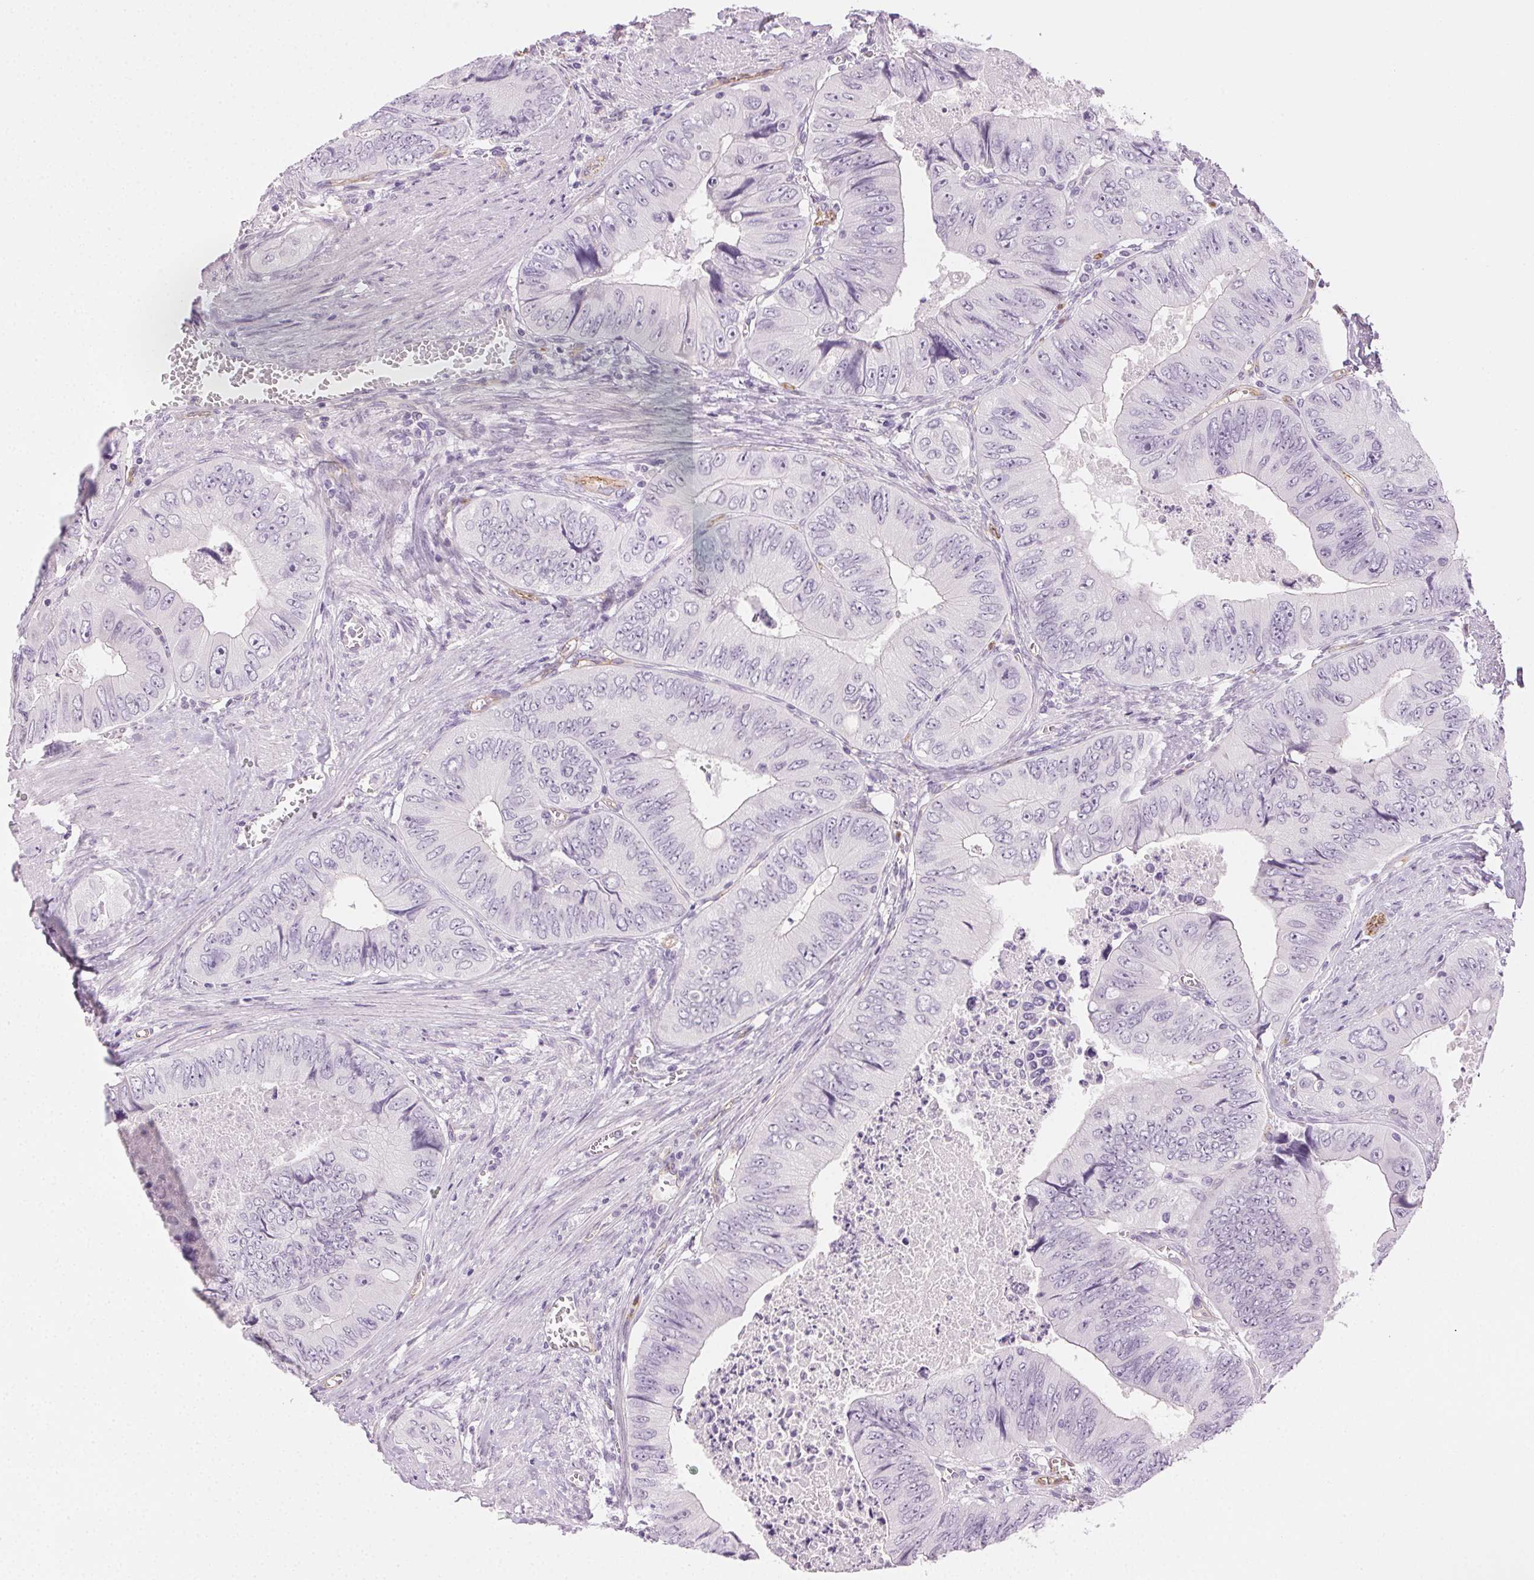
{"staining": {"intensity": "negative", "quantity": "none", "location": "none"}, "tissue": "colorectal cancer", "cell_type": "Tumor cells", "image_type": "cancer", "snomed": [{"axis": "morphology", "description": "Adenocarcinoma, NOS"}, {"axis": "topography", "description": "Colon"}], "caption": "DAB immunohistochemical staining of human colorectal cancer (adenocarcinoma) displays no significant expression in tumor cells.", "gene": "AIF1L", "patient": {"sex": "female", "age": 84}}